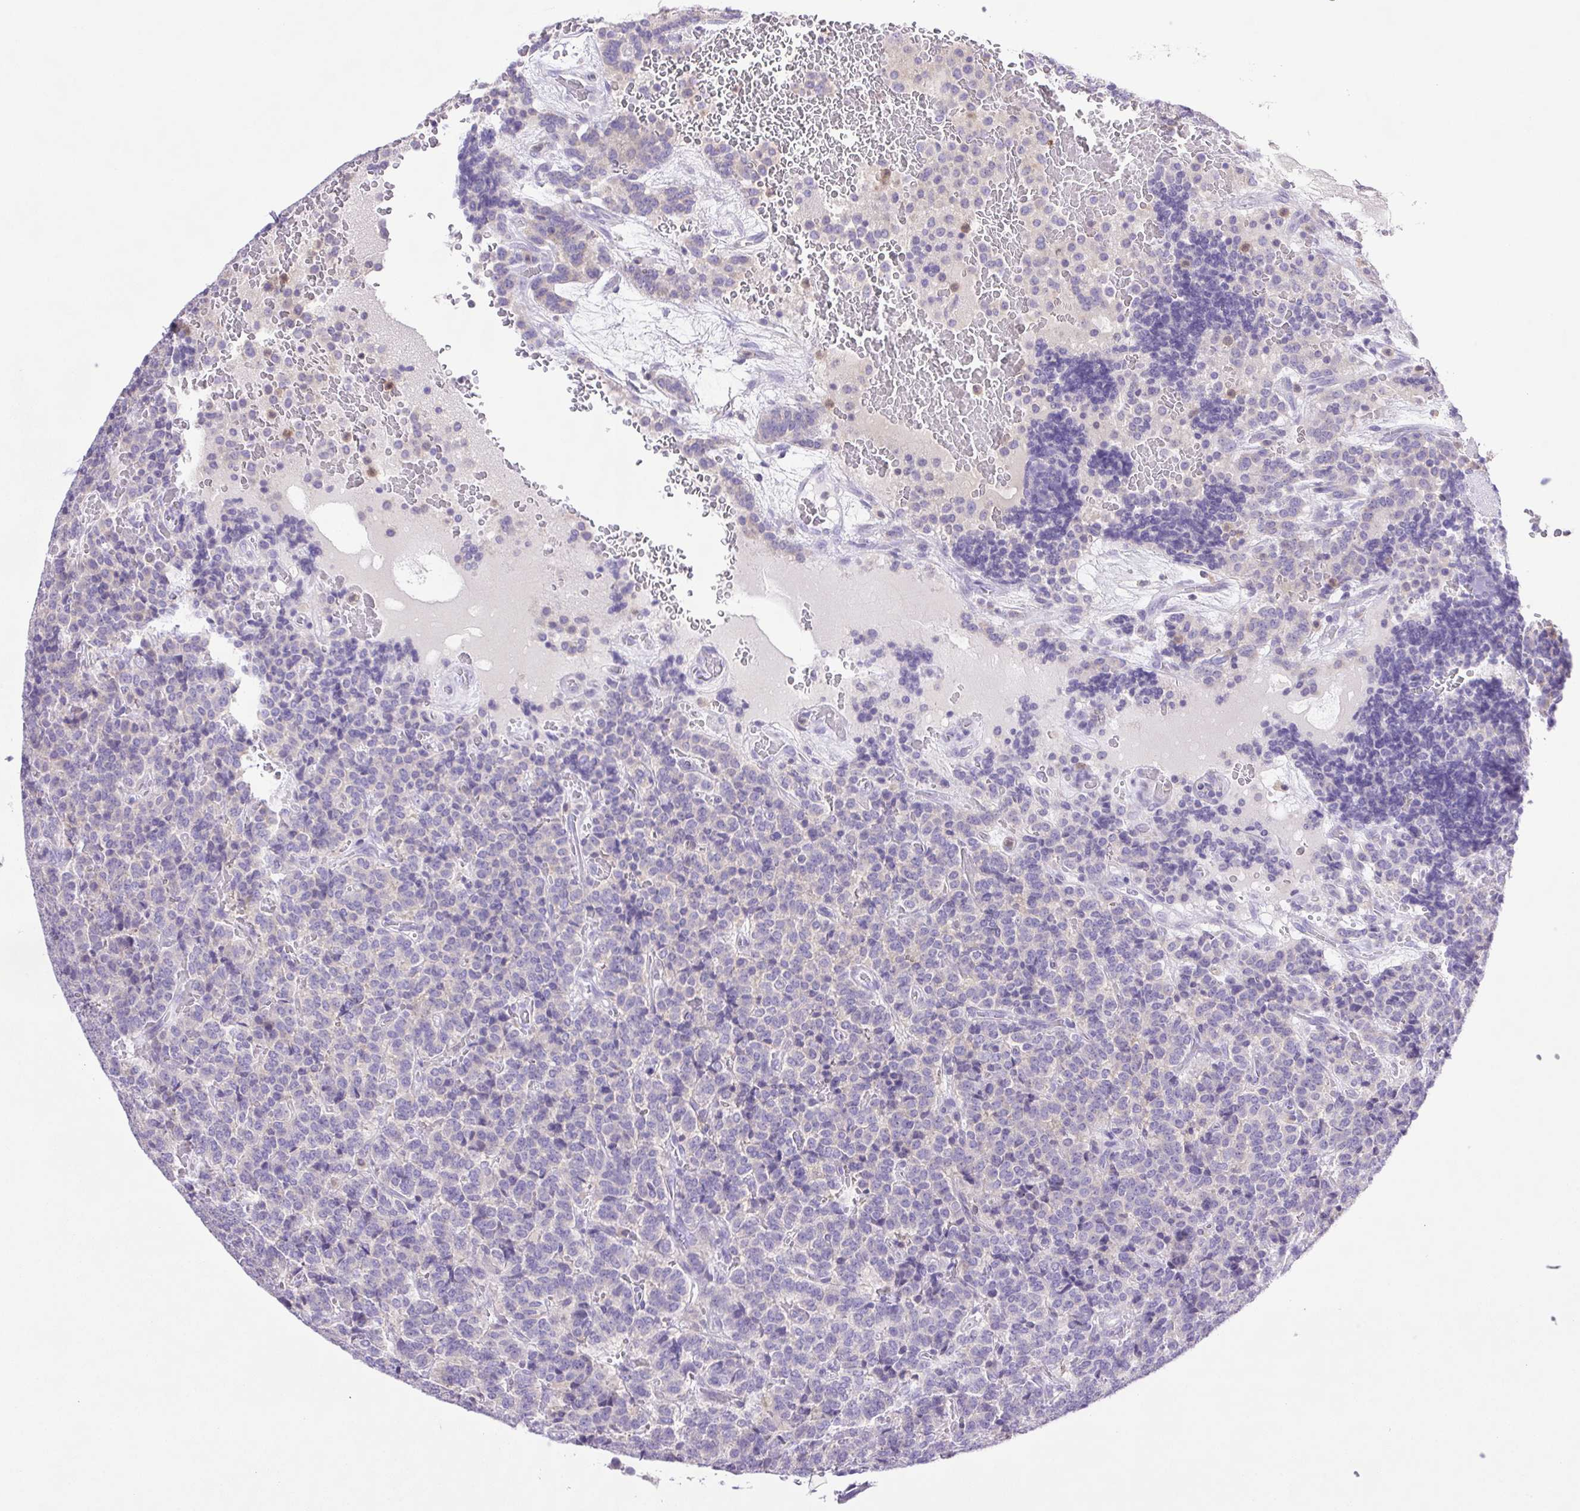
{"staining": {"intensity": "negative", "quantity": "none", "location": "none"}, "tissue": "carcinoid", "cell_type": "Tumor cells", "image_type": "cancer", "snomed": [{"axis": "morphology", "description": "Carcinoid, malignant, NOS"}, {"axis": "topography", "description": "Pancreas"}], "caption": "Tumor cells show no significant staining in malignant carcinoid.", "gene": "SYNPR", "patient": {"sex": "male", "age": 36}}